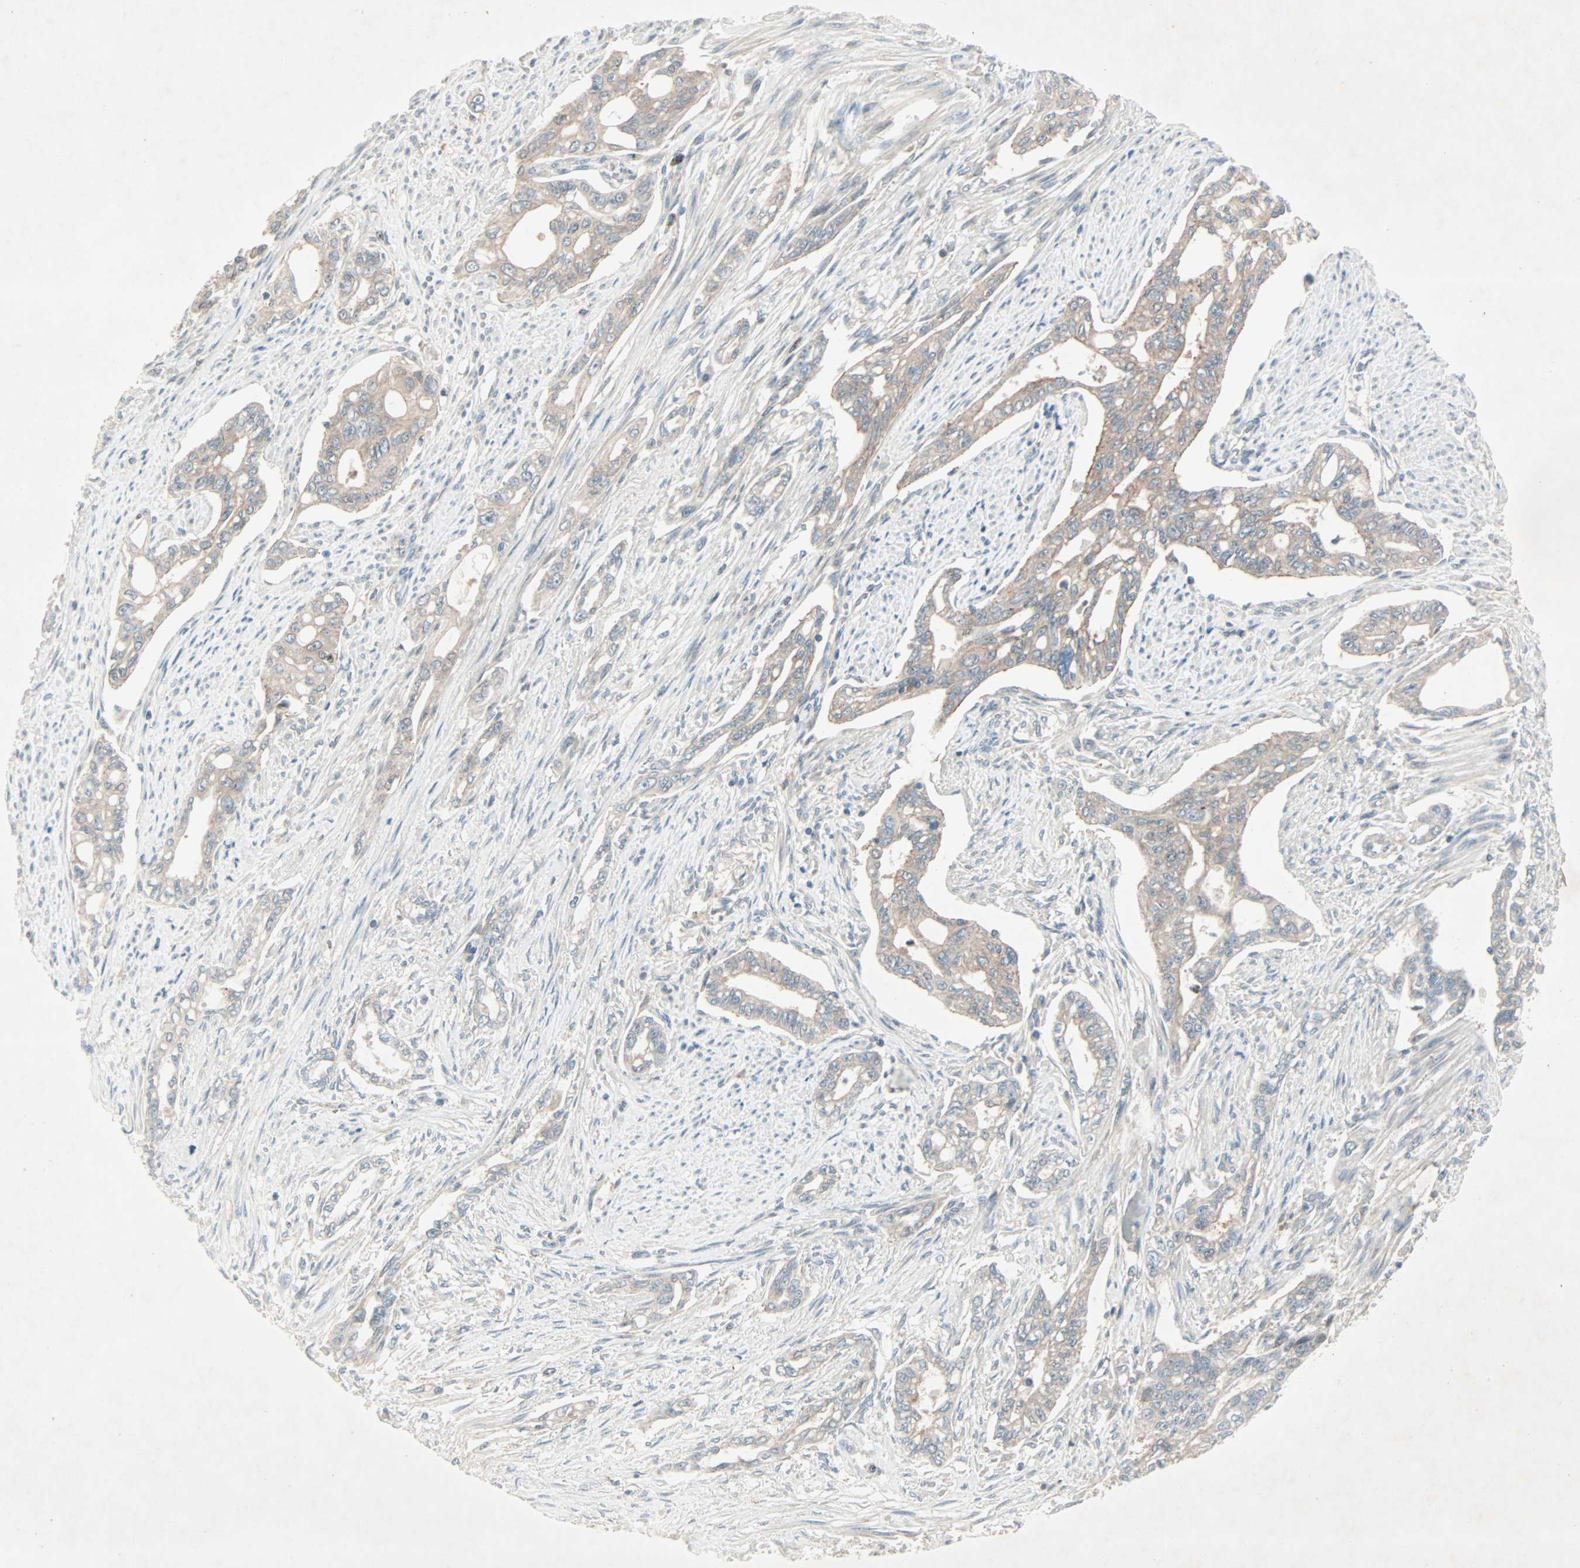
{"staining": {"intensity": "weak", "quantity": ">75%", "location": "cytoplasmic/membranous"}, "tissue": "pancreatic cancer", "cell_type": "Tumor cells", "image_type": "cancer", "snomed": [{"axis": "morphology", "description": "Adenocarcinoma, NOS"}, {"axis": "topography", "description": "Pancreas"}], "caption": "Protein expression analysis of human pancreatic cancer reveals weak cytoplasmic/membranous staining in about >75% of tumor cells.", "gene": "SMIM8", "patient": {"sex": "male", "age": 46}}